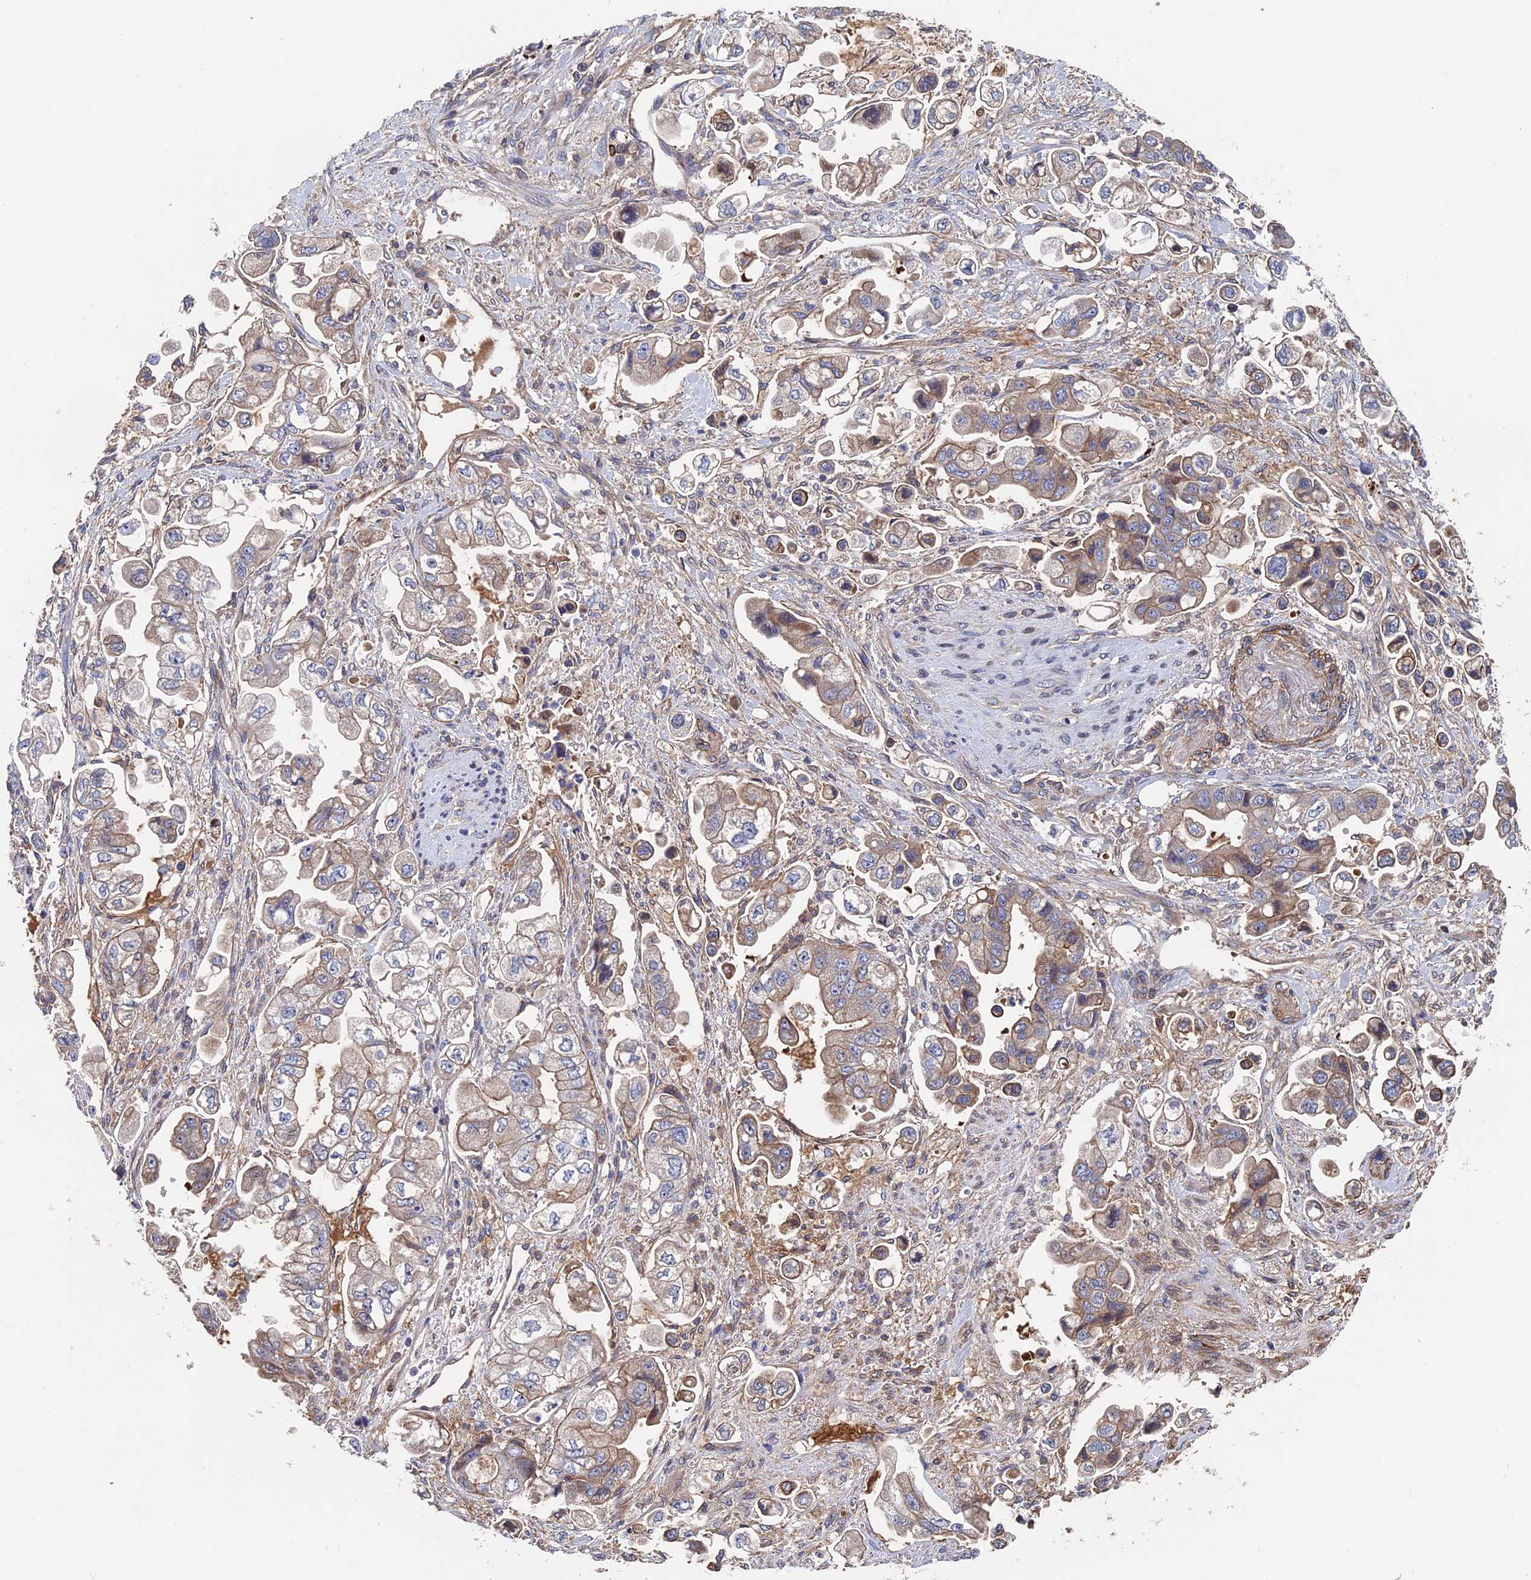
{"staining": {"intensity": "weak", "quantity": "25%-75%", "location": "cytoplasmic/membranous"}, "tissue": "stomach cancer", "cell_type": "Tumor cells", "image_type": "cancer", "snomed": [{"axis": "morphology", "description": "Adenocarcinoma, NOS"}, {"axis": "topography", "description": "Stomach"}], "caption": "Weak cytoplasmic/membranous protein expression is seen in about 25%-75% of tumor cells in adenocarcinoma (stomach).", "gene": "RPUSD1", "patient": {"sex": "male", "age": 62}}